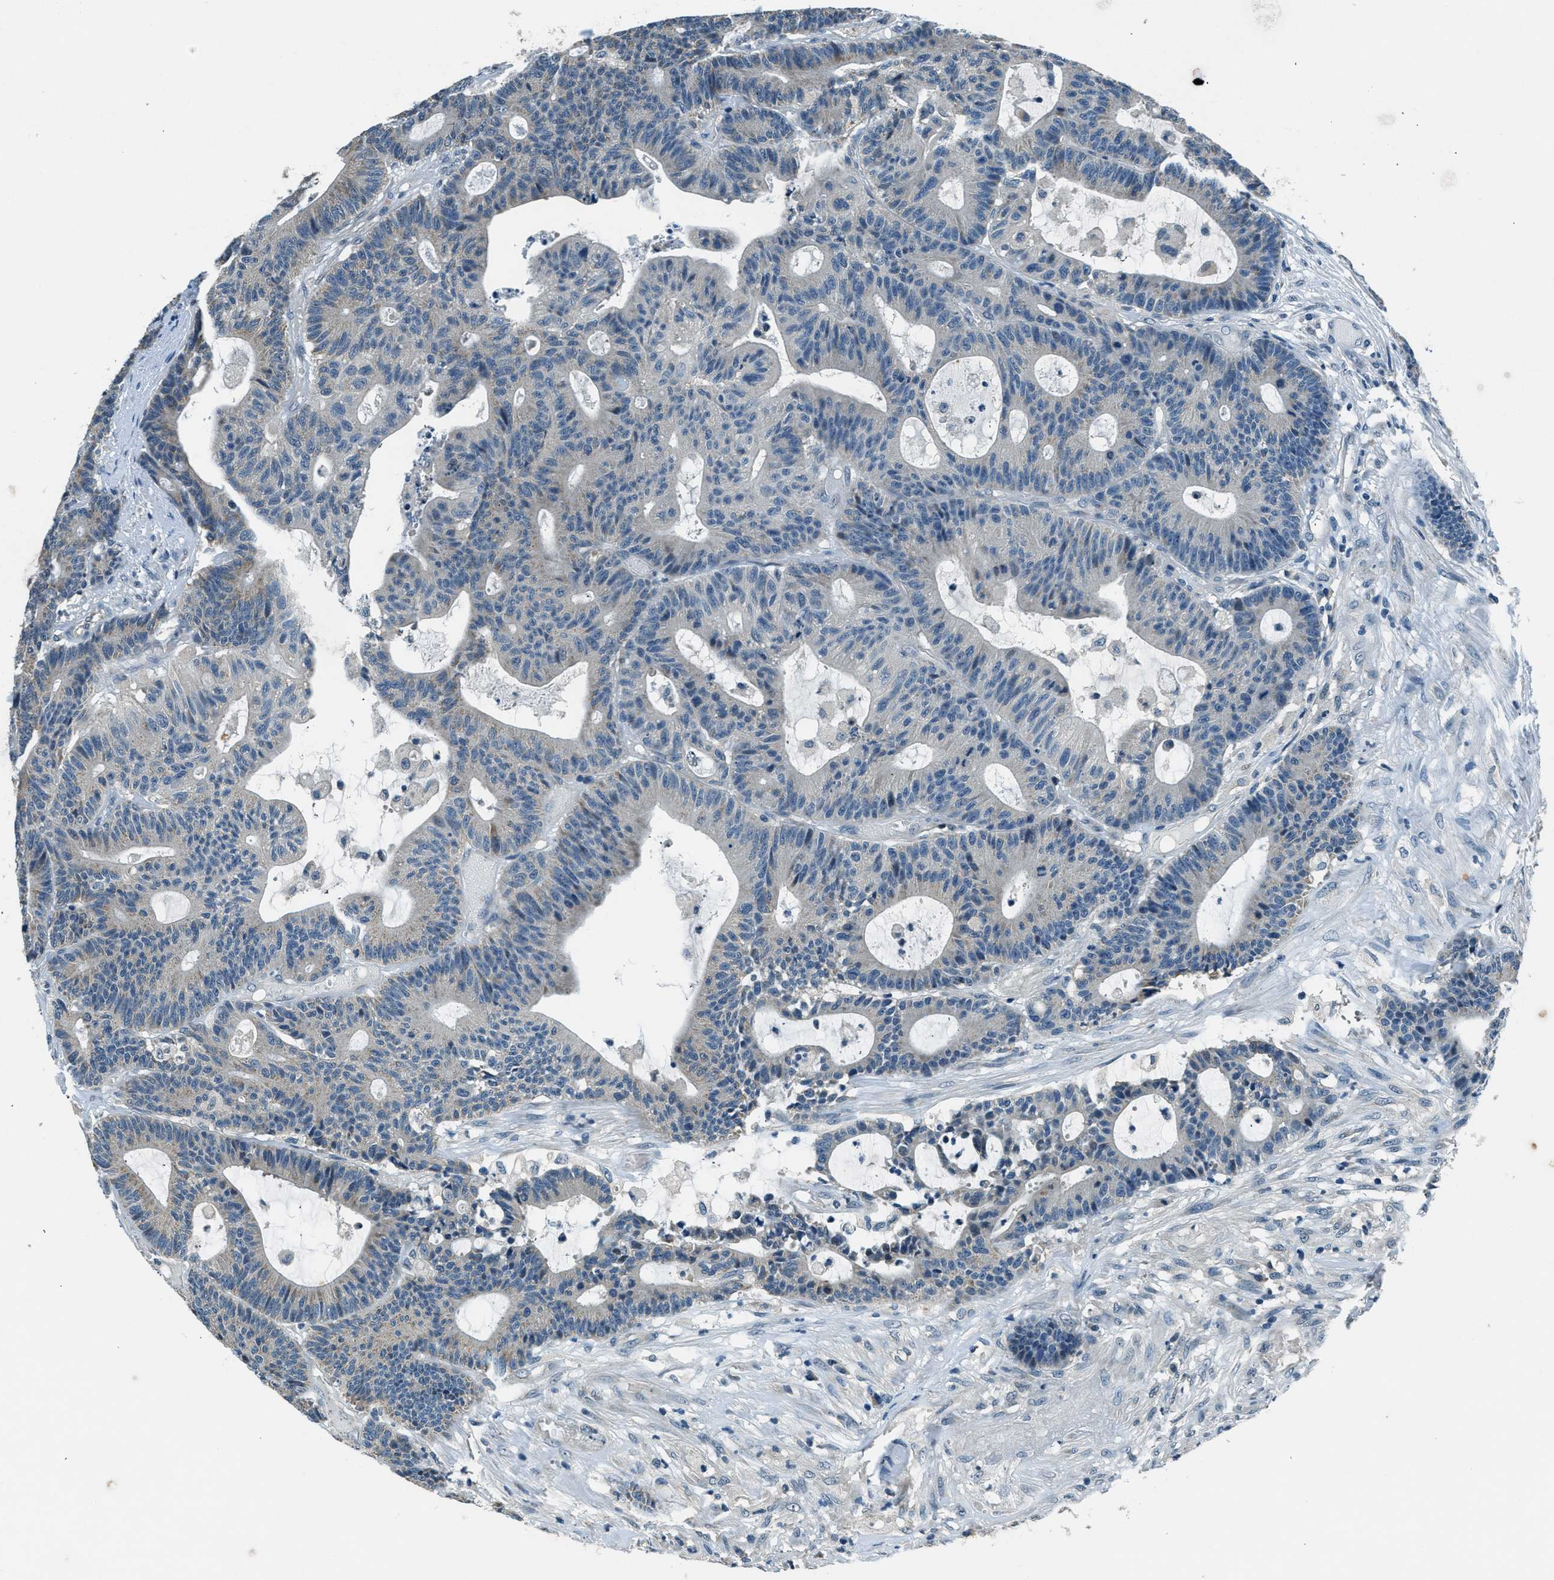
{"staining": {"intensity": "weak", "quantity": "<25%", "location": "cytoplasmic/membranous"}, "tissue": "colorectal cancer", "cell_type": "Tumor cells", "image_type": "cancer", "snomed": [{"axis": "morphology", "description": "Adenocarcinoma, NOS"}, {"axis": "topography", "description": "Colon"}], "caption": "Tumor cells show no significant protein expression in colorectal cancer.", "gene": "NME8", "patient": {"sex": "female", "age": 84}}